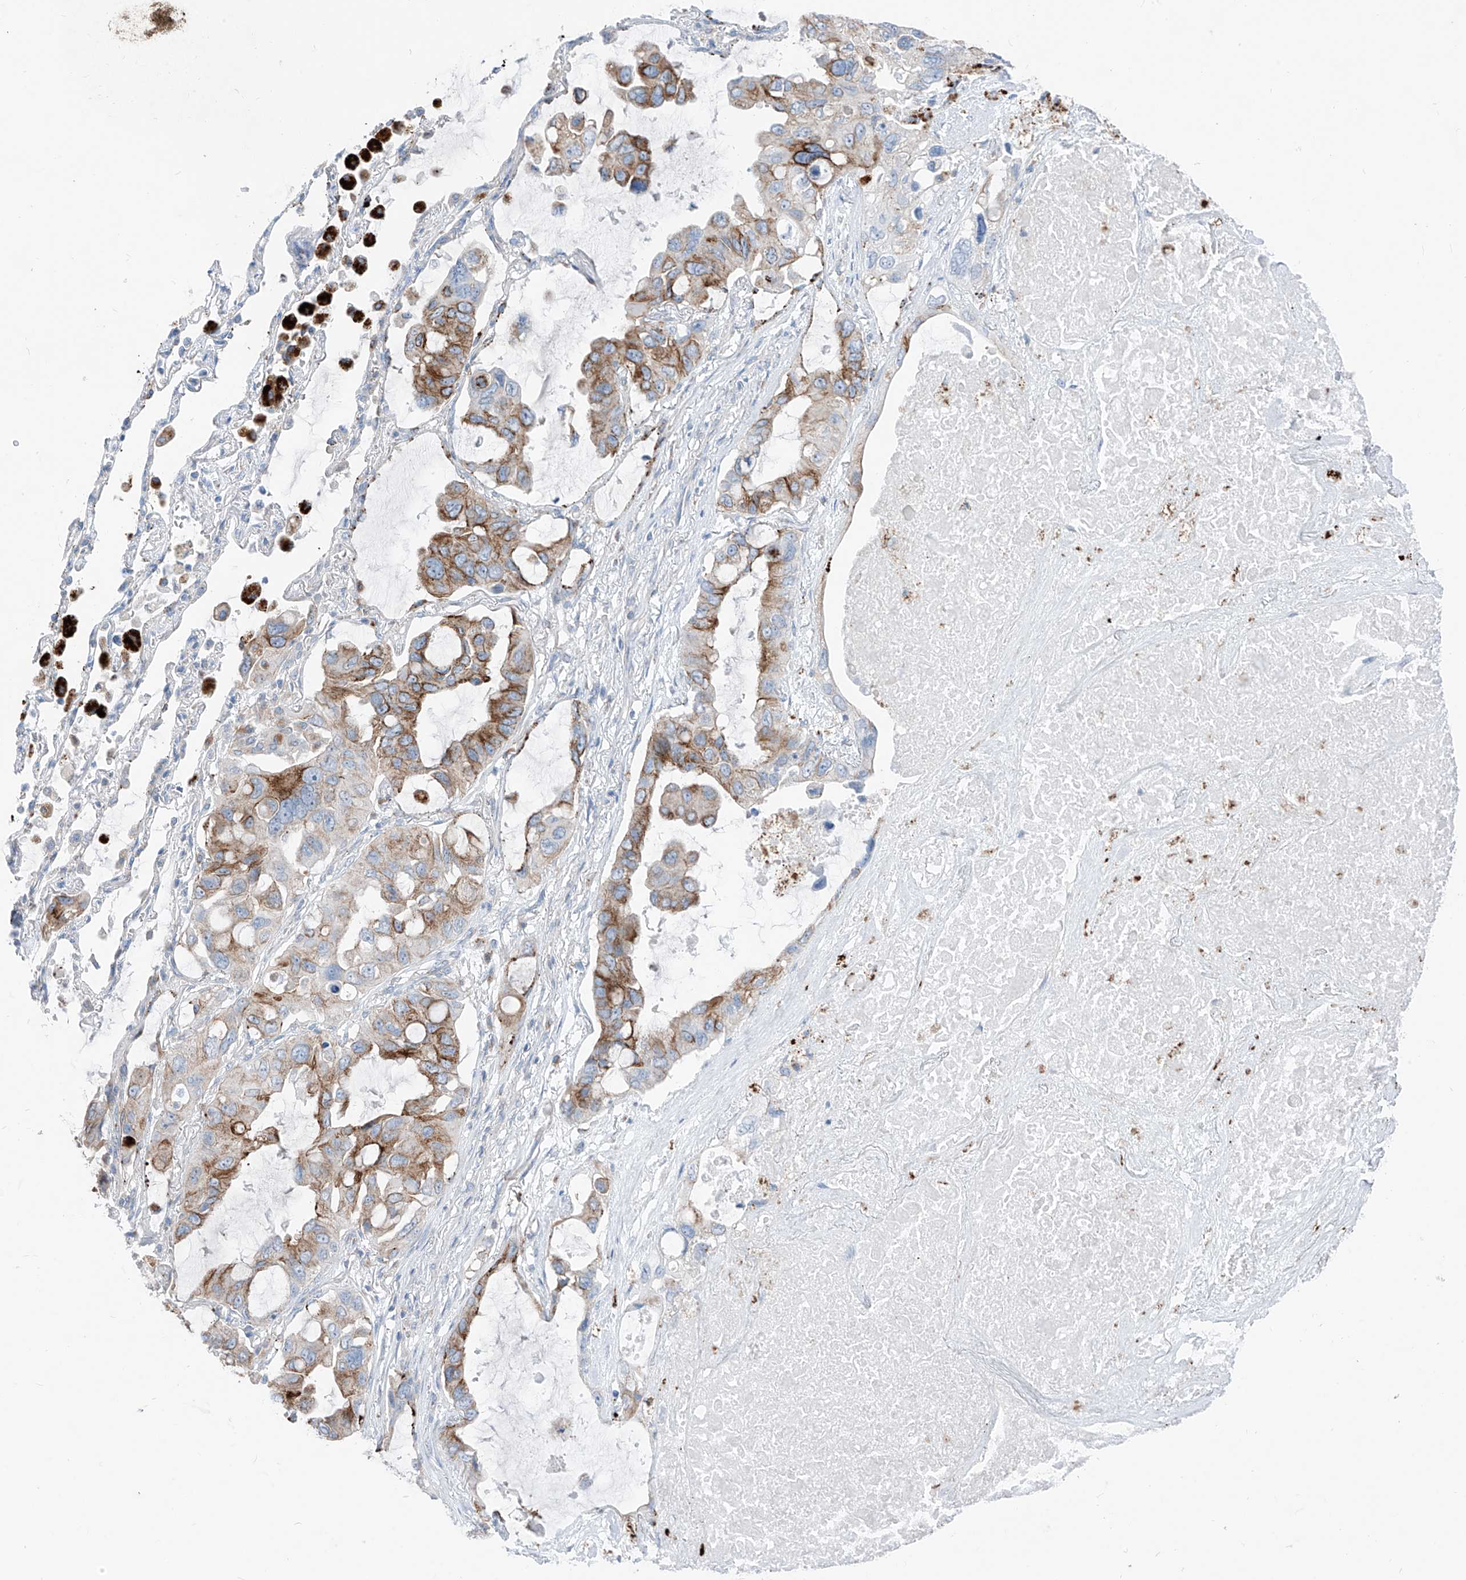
{"staining": {"intensity": "moderate", "quantity": ">75%", "location": "cytoplasmic/membranous"}, "tissue": "lung cancer", "cell_type": "Tumor cells", "image_type": "cancer", "snomed": [{"axis": "morphology", "description": "Squamous cell carcinoma, NOS"}, {"axis": "topography", "description": "Lung"}], "caption": "Immunohistochemical staining of squamous cell carcinoma (lung) exhibits medium levels of moderate cytoplasmic/membranous protein expression in approximately >75% of tumor cells.", "gene": "GPR137C", "patient": {"sex": "female", "age": 73}}